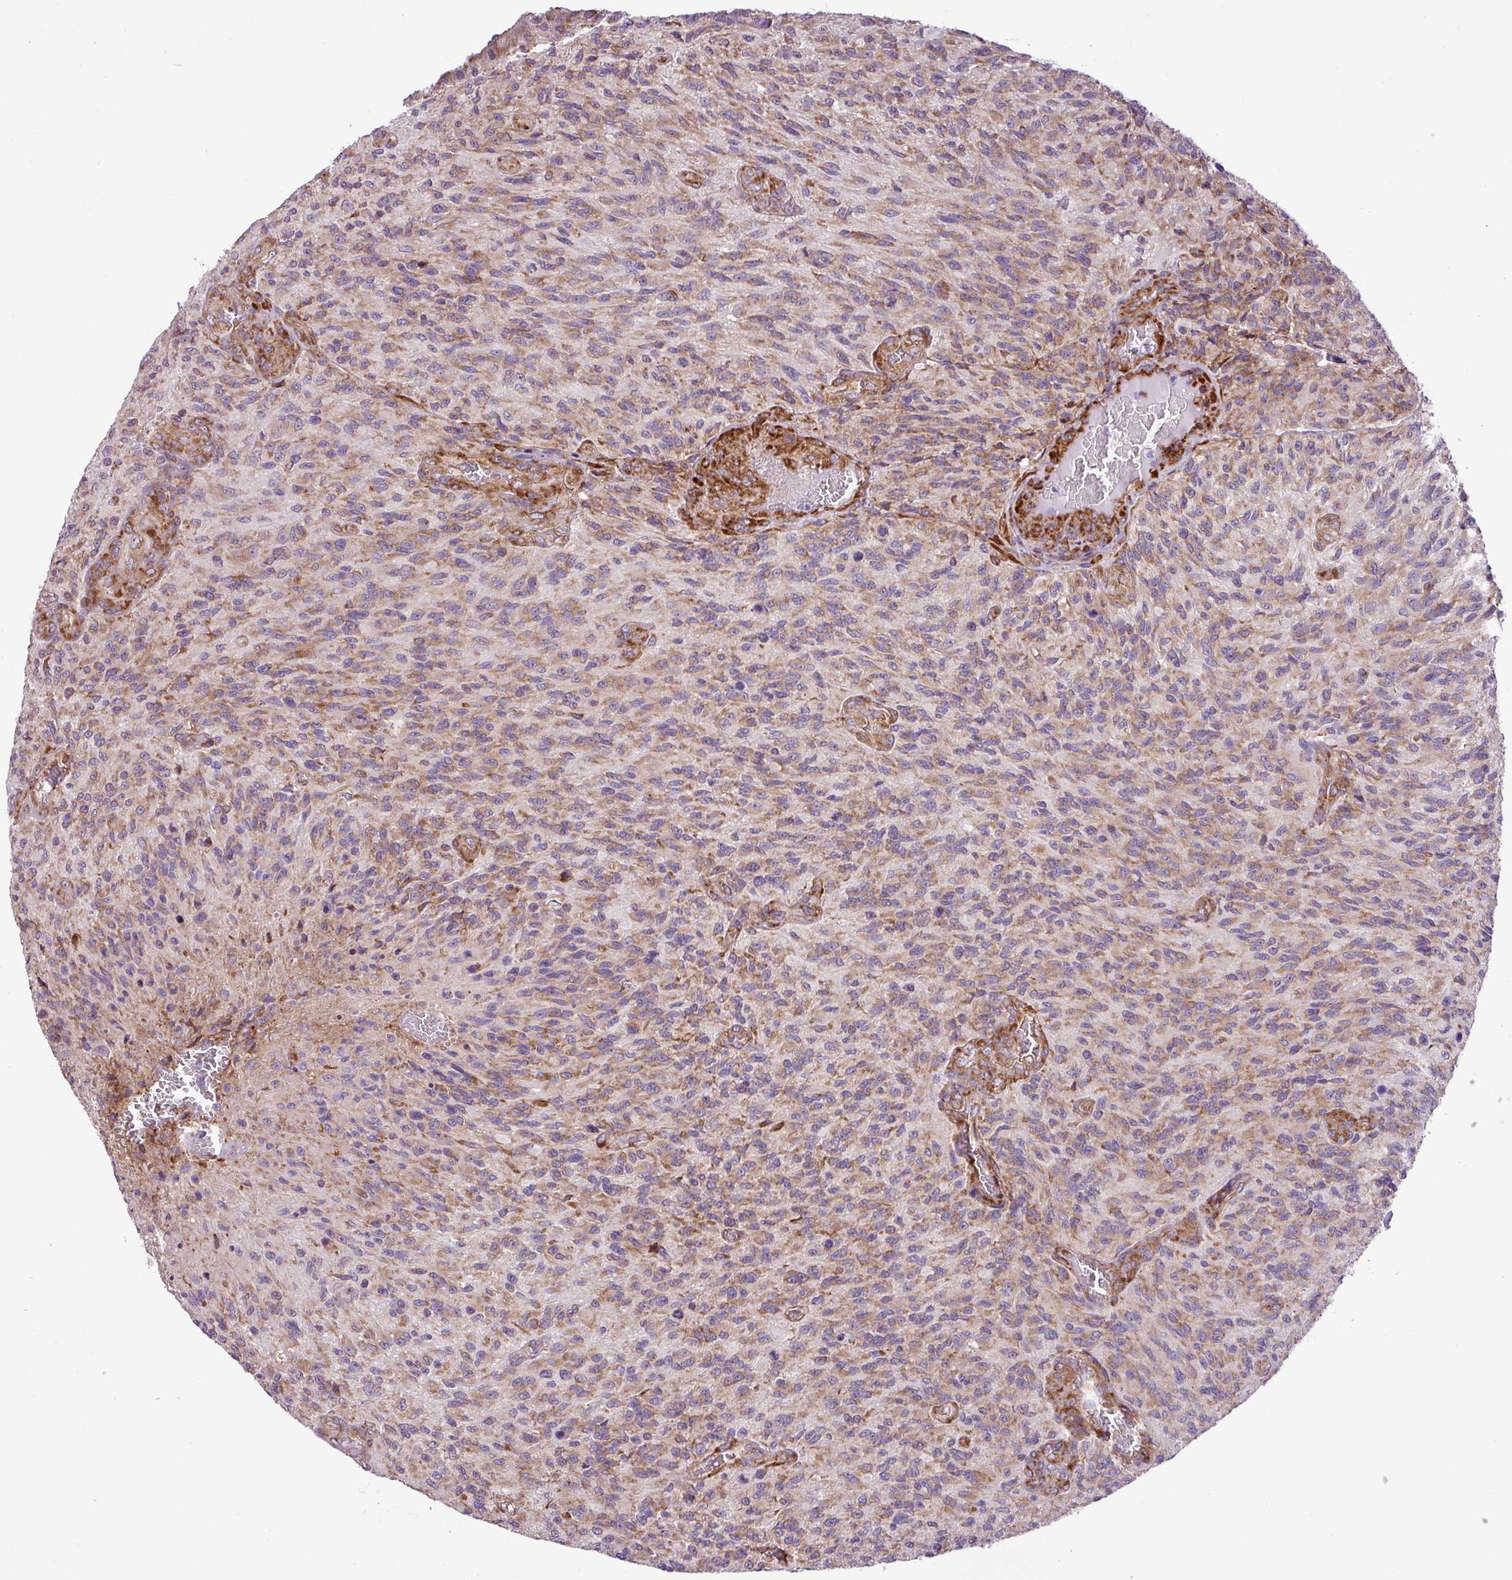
{"staining": {"intensity": "moderate", "quantity": "25%-75%", "location": "cytoplasmic/membranous"}, "tissue": "glioma", "cell_type": "Tumor cells", "image_type": "cancer", "snomed": [{"axis": "morphology", "description": "Normal tissue, NOS"}, {"axis": "morphology", "description": "Glioma, malignant, High grade"}, {"axis": "topography", "description": "Cerebral cortex"}], "caption": "The immunohistochemical stain highlights moderate cytoplasmic/membranous positivity in tumor cells of high-grade glioma (malignant) tissue.", "gene": "RPL13", "patient": {"sex": "male", "age": 56}}